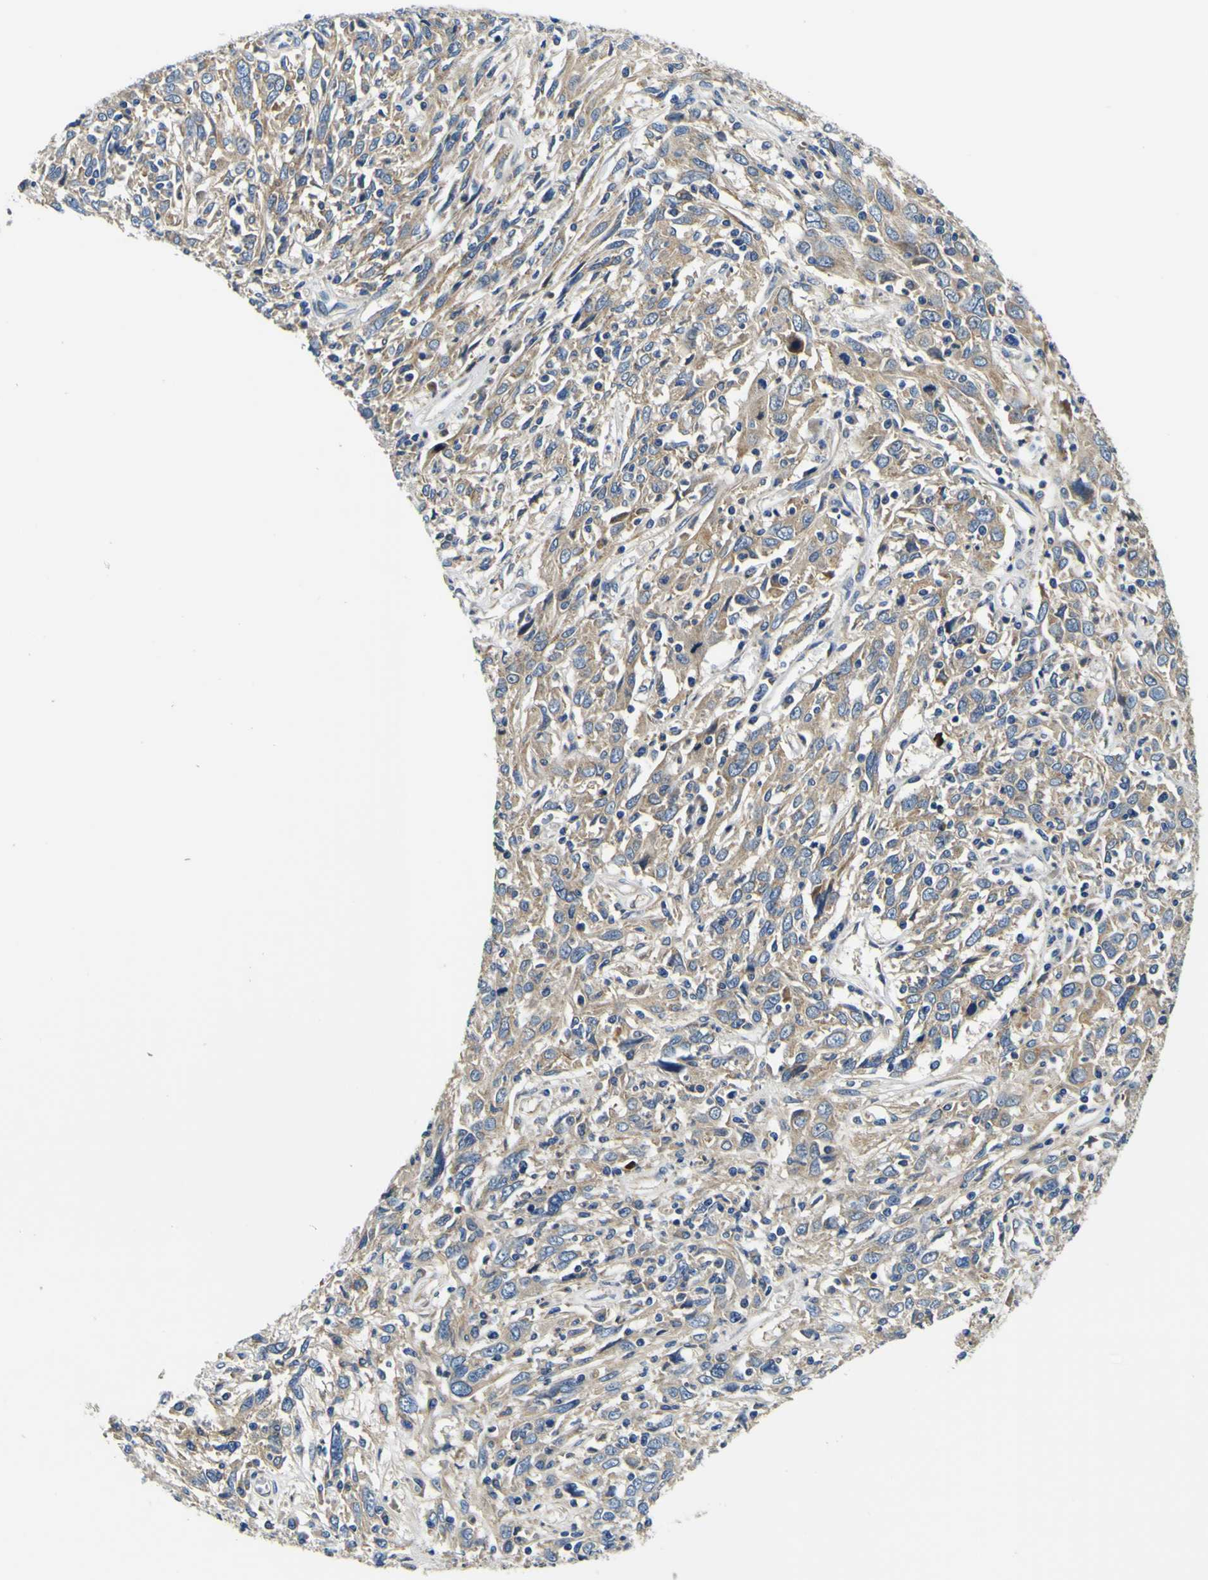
{"staining": {"intensity": "weak", "quantity": ">75%", "location": "cytoplasmic/membranous"}, "tissue": "cervical cancer", "cell_type": "Tumor cells", "image_type": "cancer", "snomed": [{"axis": "morphology", "description": "Squamous cell carcinoma, NOS"}, {"axis": "topography", "description": "Cervix"}], "caption": "Human cervical cancer (squamous cell carcinoma) stained with a brown dye exhibits weak cytoplasmic/membranous positive positivity in approximately >75% of tumor cells.", "gene": "CLSTN1", "patient": {"sex": "female", "age": 46}}